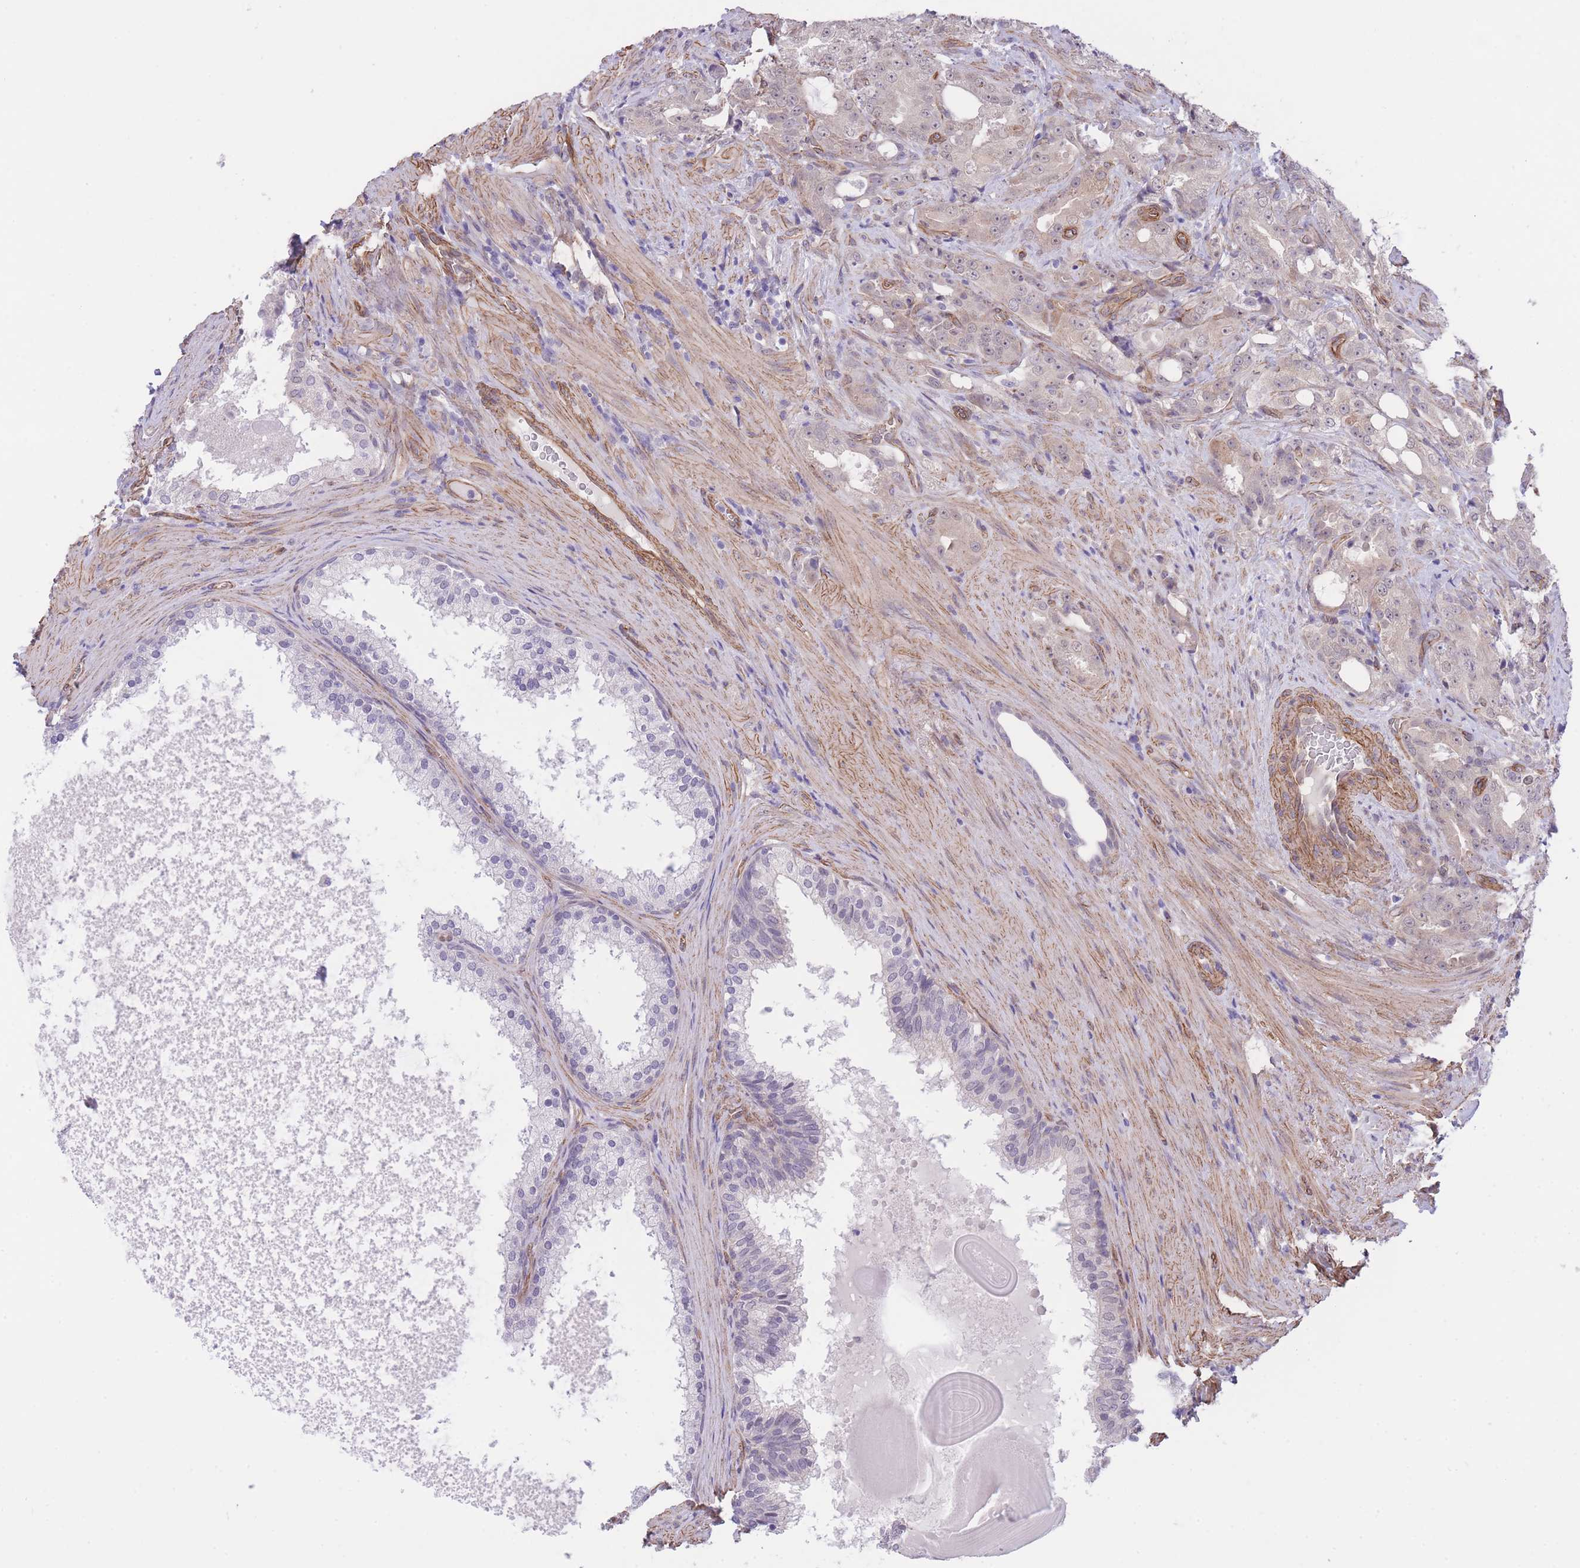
{"staining": {"intensity": "negative", "quantity": "none", "location": "none"}, "tissue": "prostate cancer", "cell_type": "Tumor cells", "image_type": "cancer", "snomed": [{"axis": "morphology", "description": "Adenocarcinoma, High grade"}, {"axis": "topography", "description": "Prostate"}], "caption": "Tumor cells are negative for brown protein staining in prostate cancer (adenocarcinoma (high-grade)).", "gene": "QTRT1", "patient": {"sex": "male", "age": 69}}